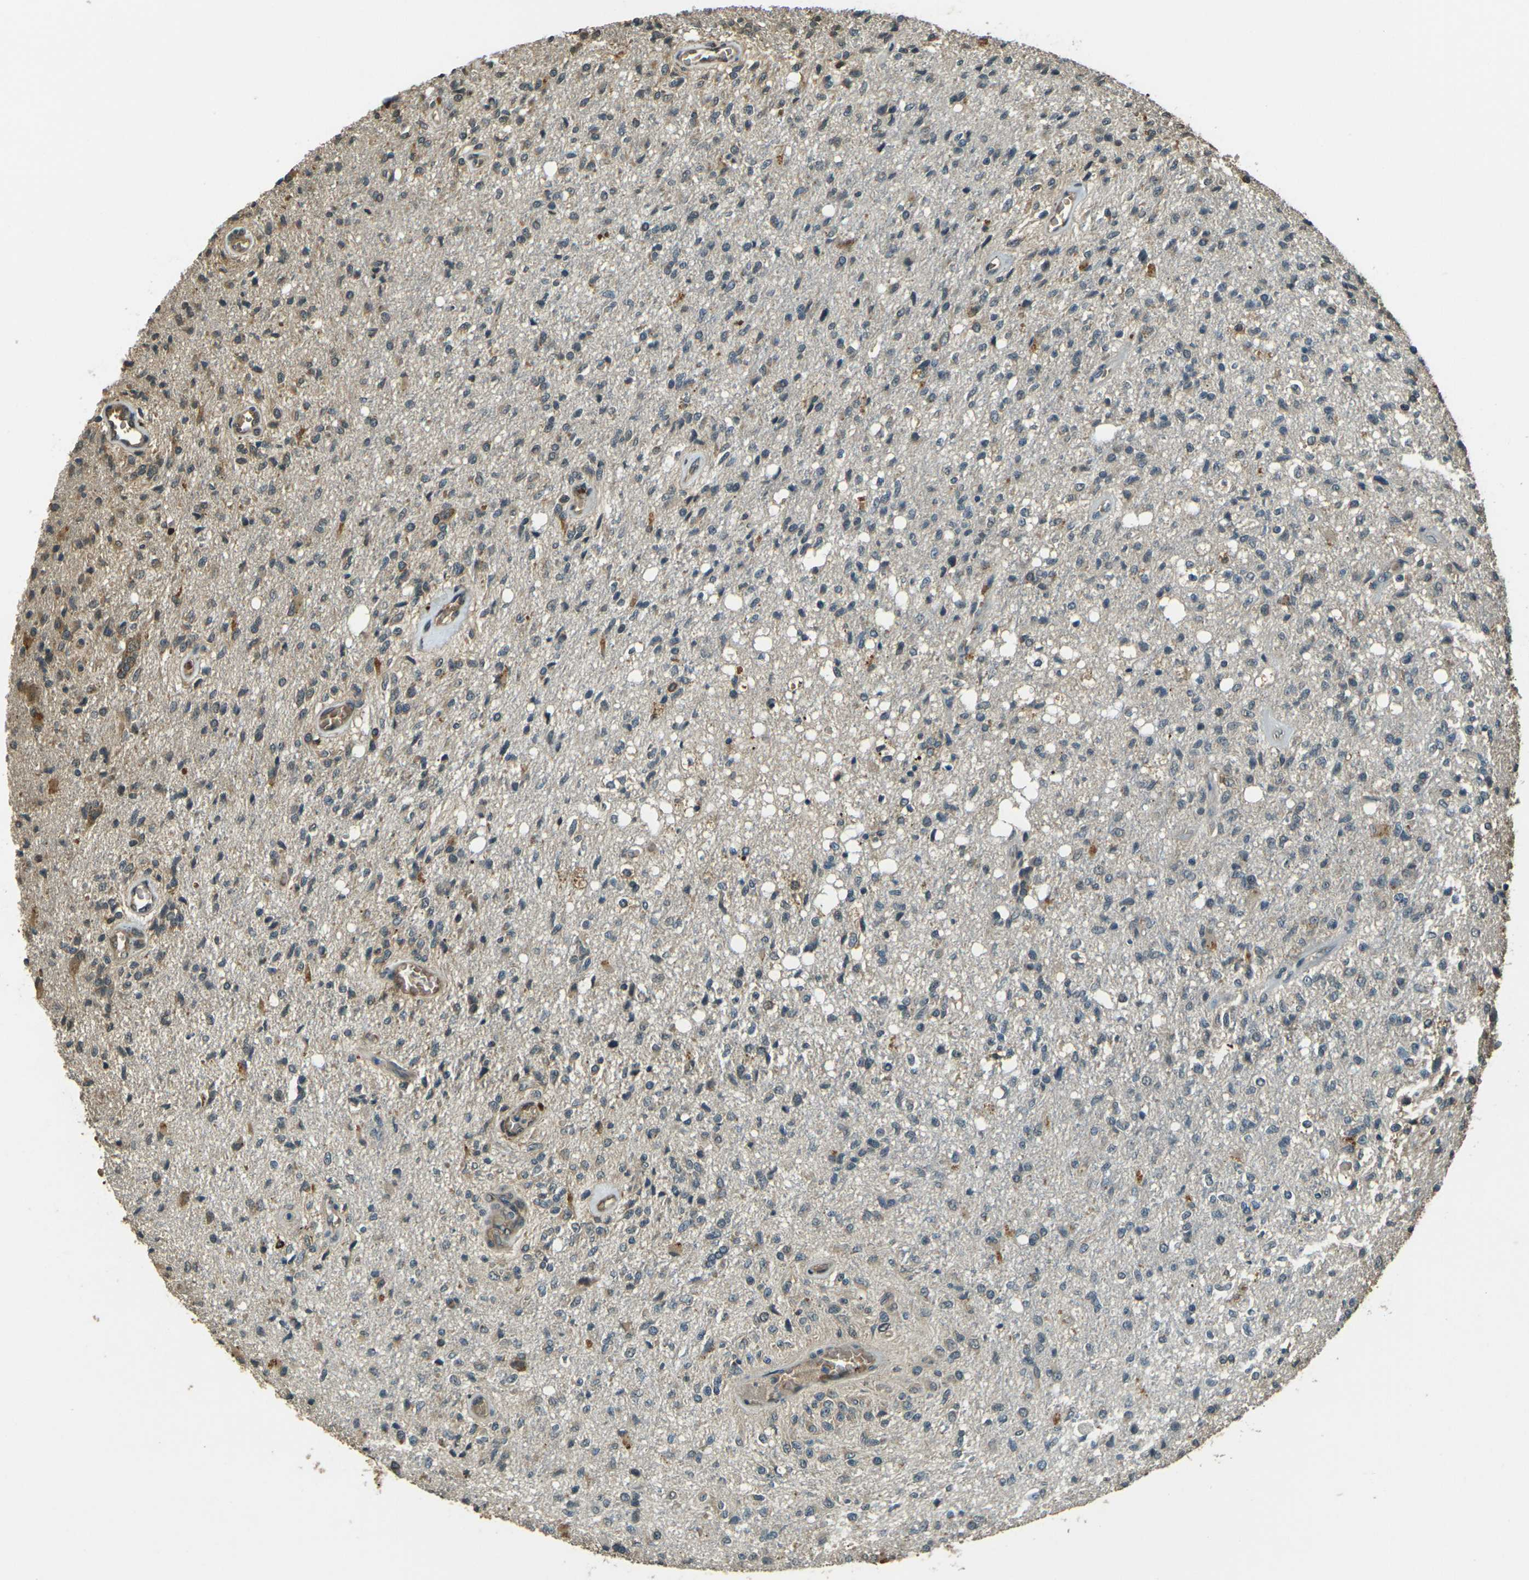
{"staining": {"intensity": "weak", "quantity": ">75%", "location": "cytoplasmic/membranous"}, "tissue": "glioma", "cell_type": "Tumor cells", "image_type": "cancer", "snomed": [{"axis": "morphology", "description": "Normal tissue, NOS"}, {"axis": "morphology", "description": "Glioma, malignant, High grade"}, {"axis": "topography", "description": "Cerebral cortex"}], "caption": "DAB immunohistochemical staining of glioma exhibits weak cytoplasmic/membranous protein expression in approximately >75% of tumor cells.", "gene": "TOR1A", "patient": {"sex": "male", "age": 77}}